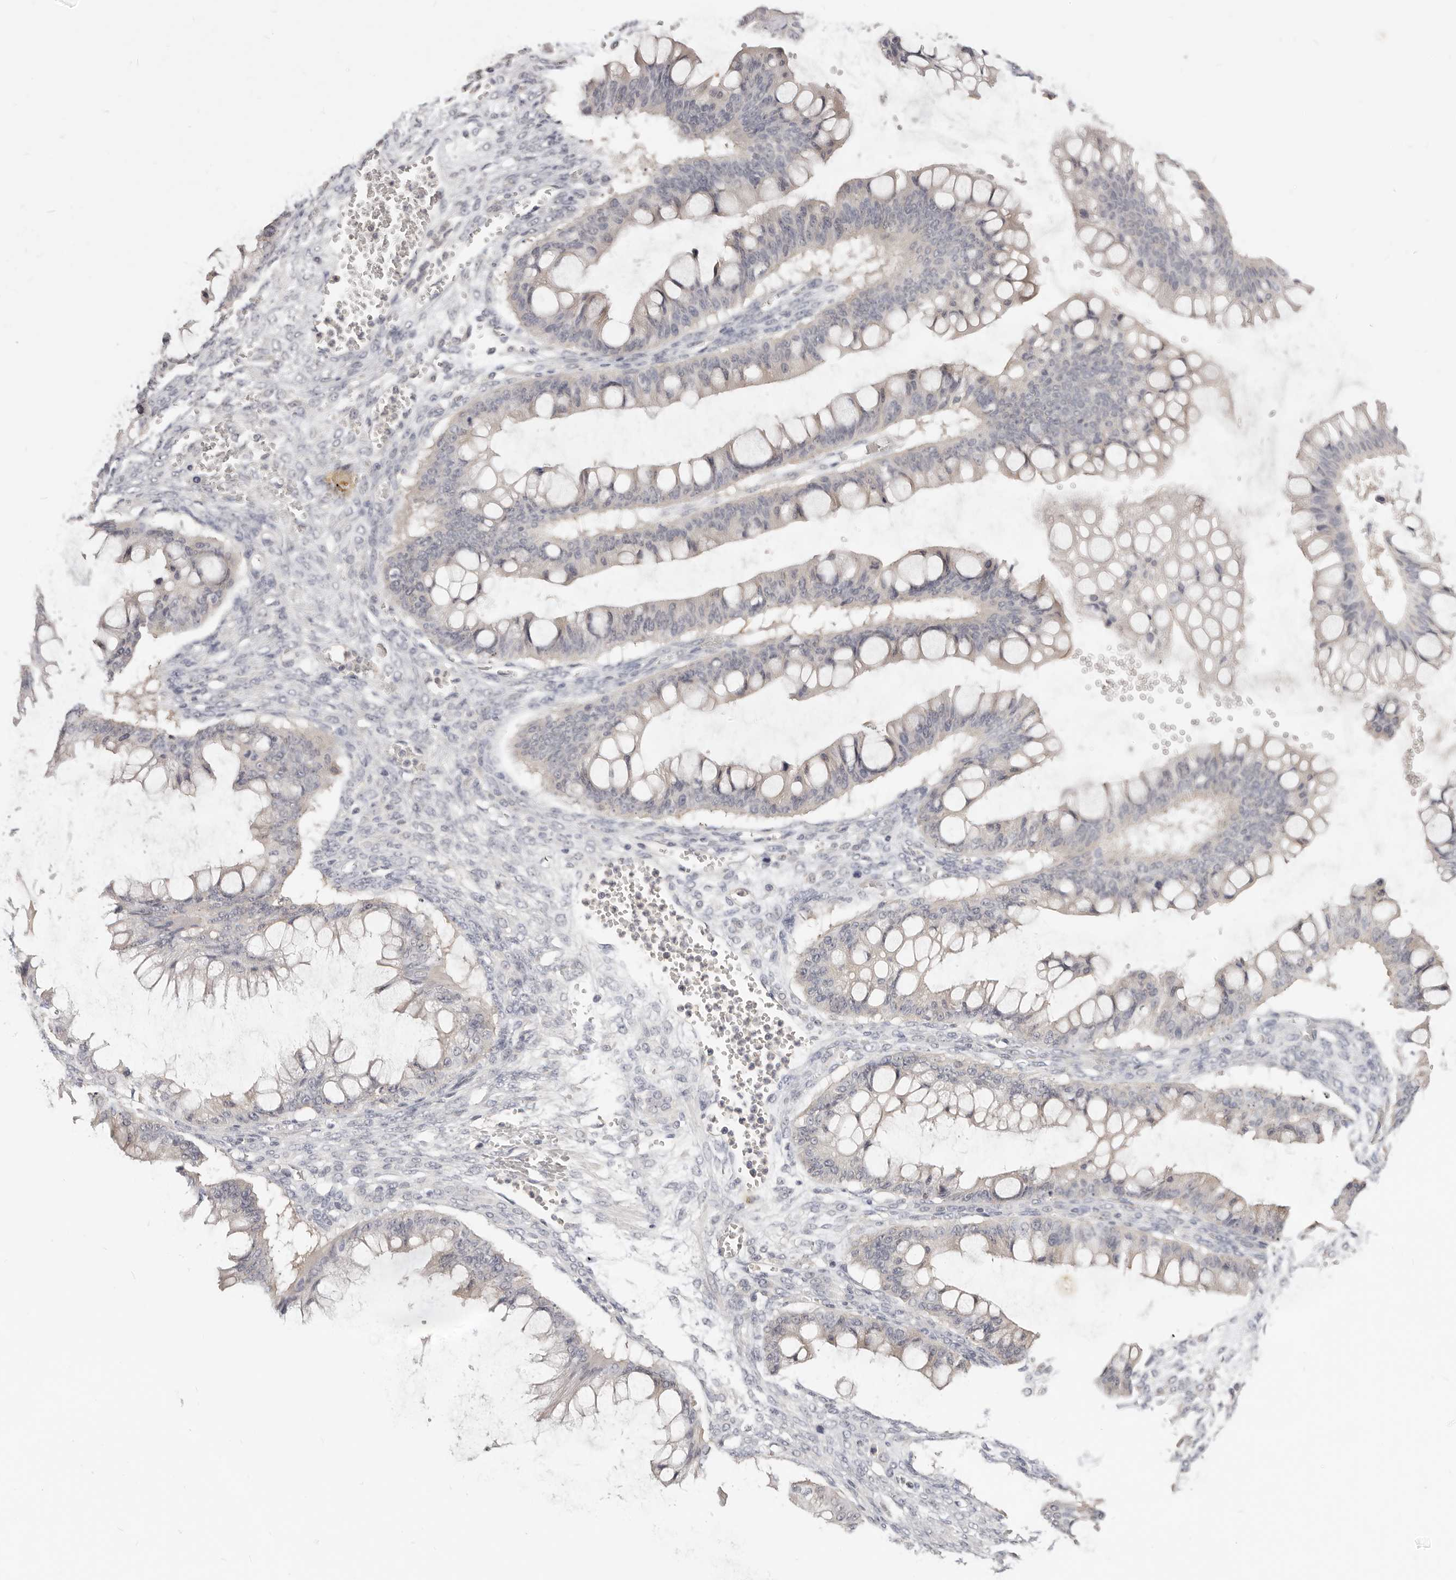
{"staining": {"intensity": "negative", "quantity": "none", "location": "none"}, "tissue": "ovarian cancer", "cell_type": "Tumor cells", "image_type": "cancer", "snomed": [{"axis": "morphology", "description": "Cystadenocarcinoma, mucinous, NOS"}, {"axis": "topography", "description": "Ovary"}], "caption": "IHC image of neoplastic tissue: mucinous cystadenocarcinoma (ovarian) stained with DAB shows no significant protein expression in tumor cells.", "gene": "TSPAN13", "patient": {"sex": "female", "age": 73}}